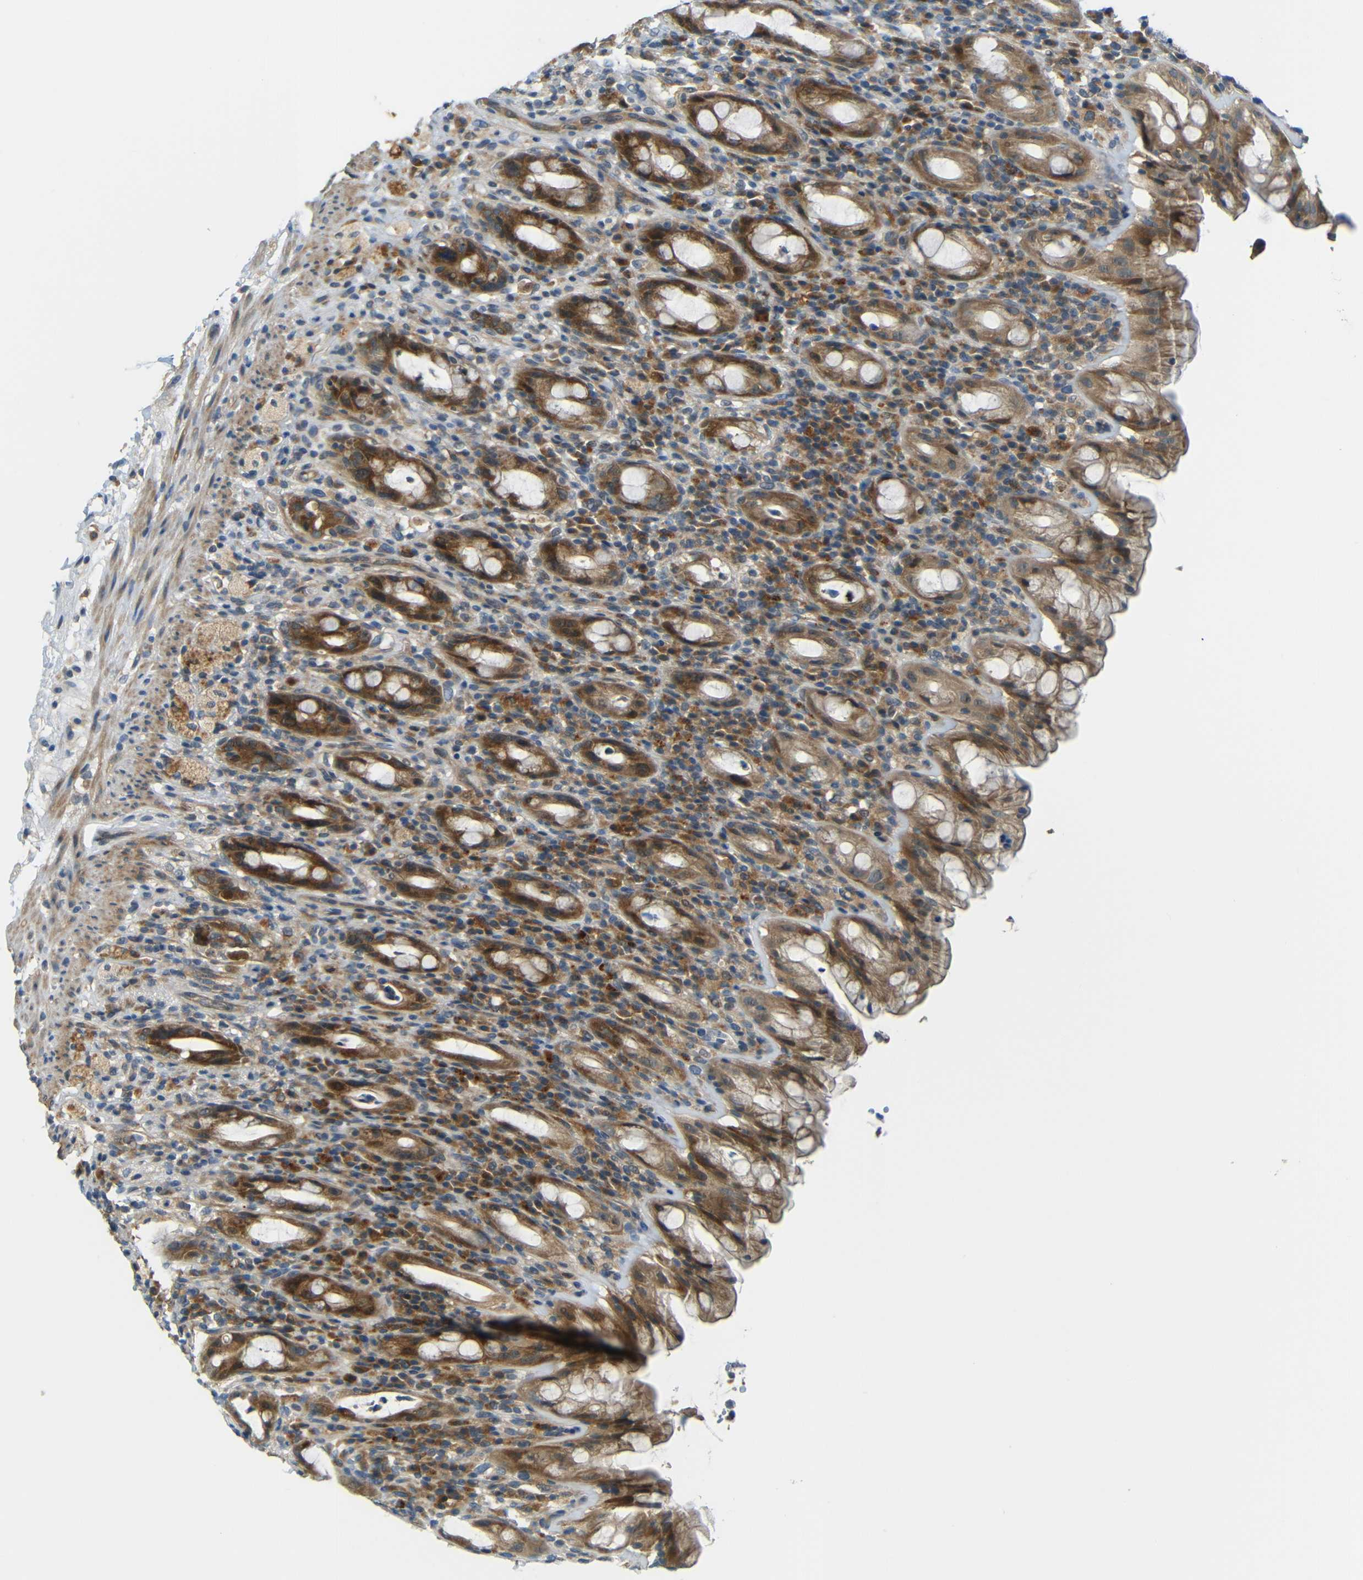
{"staining": {"intensity": "moderate", "quantity": ">75%", "location": "cytoplasmic/membranous"}, "tissue": "rectum", "cell_type": "Glandular cells", "image_type": "normal", "snomed": [{"axis": "morphology", "description": "Normal tissue, NOS"}, {"axis": "topography", "description": "Rectum"}], "caption": "Immunohistochemistry histopathology image of unremarkable rectum: human rectum stained using immunohistochemistry (IHC) demonstrates medium levels of moderate protein expression localized specifically in the cytoplasmic/membranous of glandular cells, appearing as a cytoplasmic/membranous brown color.", "gene": "FNDC3A", "patient": {"sex": "male", "age": 44}}